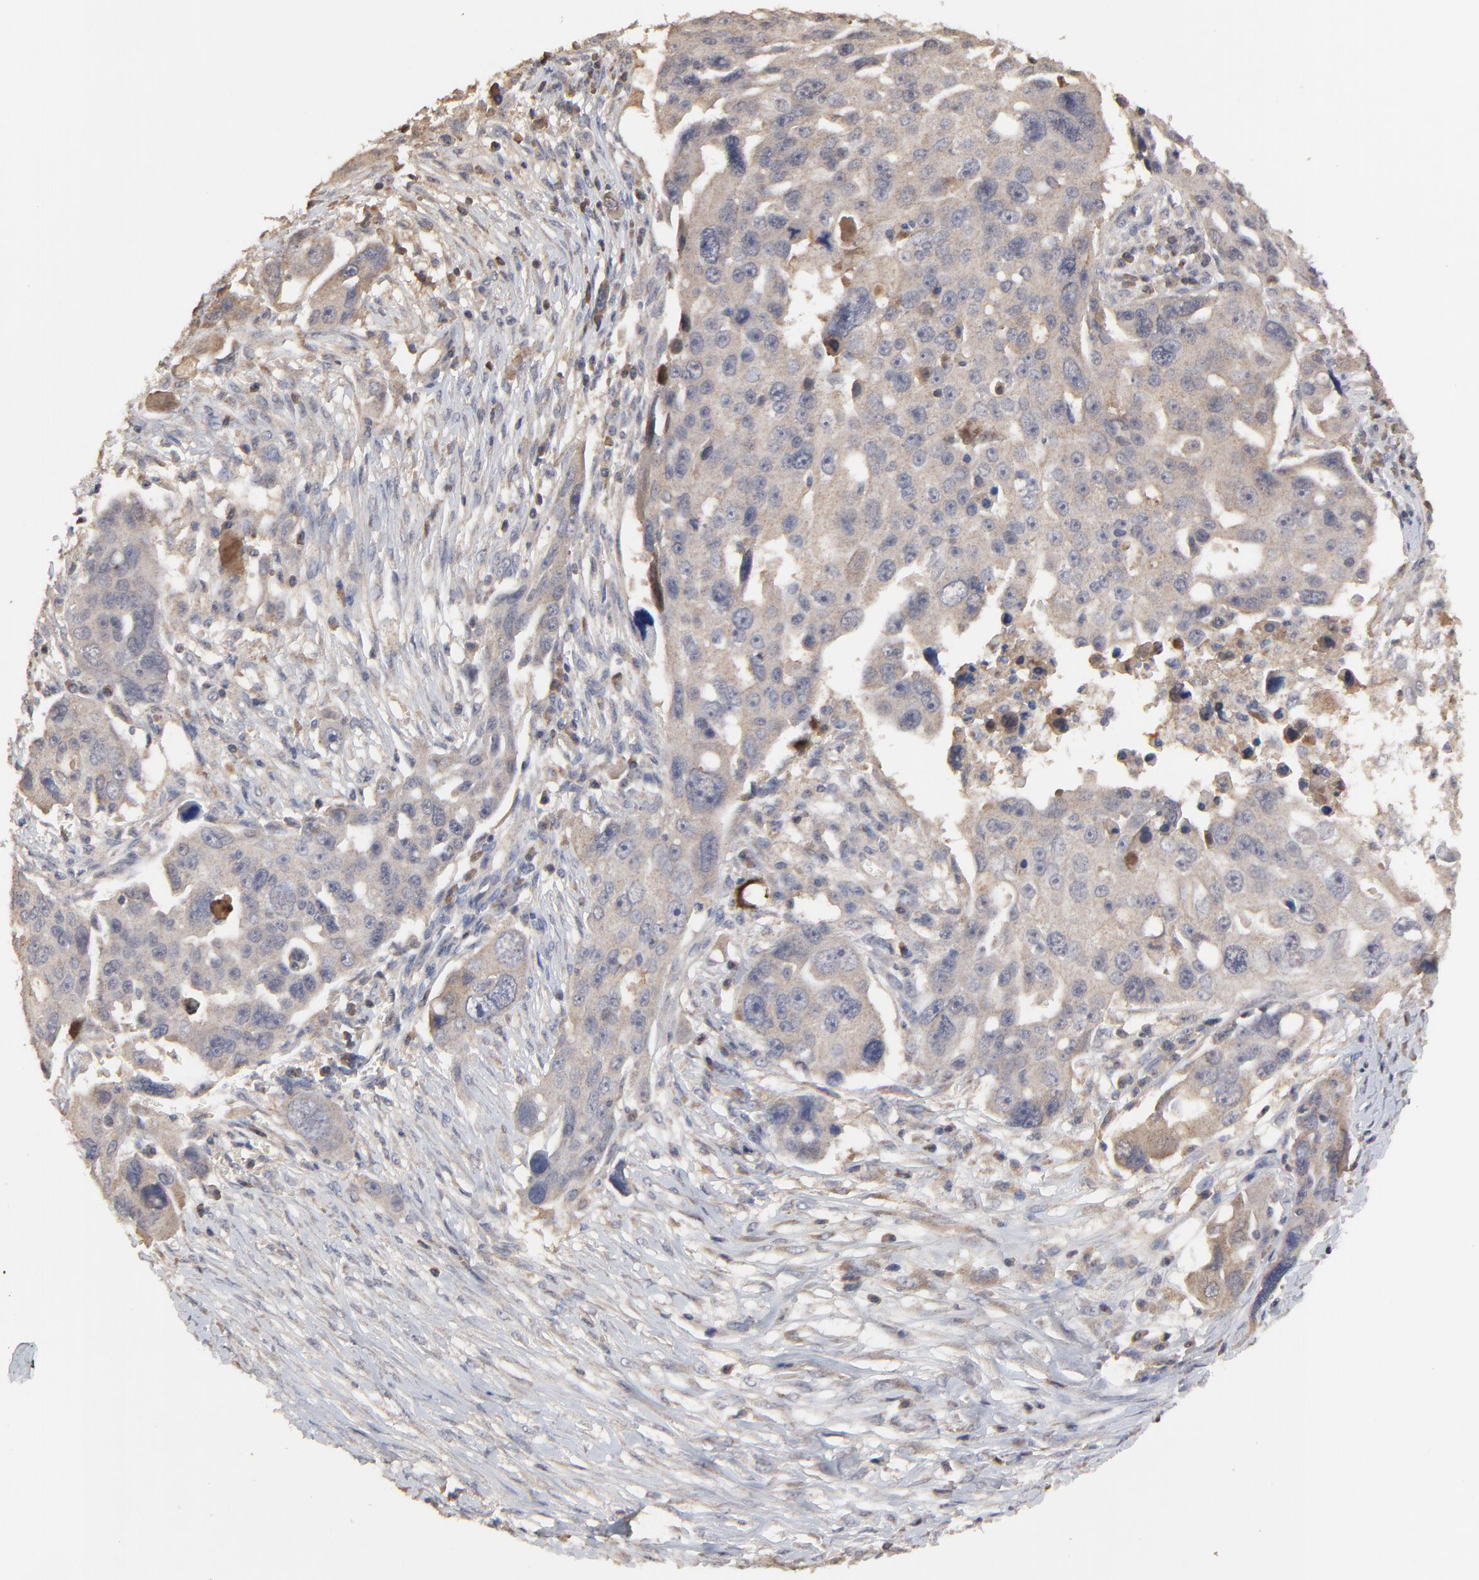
{"staining": {"intensity": "weak", "quantity": ">75%", "location": "cytoplasmic/membranous"}, "tissue": "ovarian cancer", "cell_type": "Tumor cells", "image_type": "cancer", "snomed": [{"axis": "morphology", "description": "Carcinoma, endometroid"}, {"axis": "topography", "description": "Ovary"}], "caption": "The micrograph displays a brown stain indicating the presence of a protein in the cytoplasmic/membranous of tumor cells in ovarian endometroid carcinoma.", "gene": "VPREB3", "patient": {"sex": "female", "age": 75}}